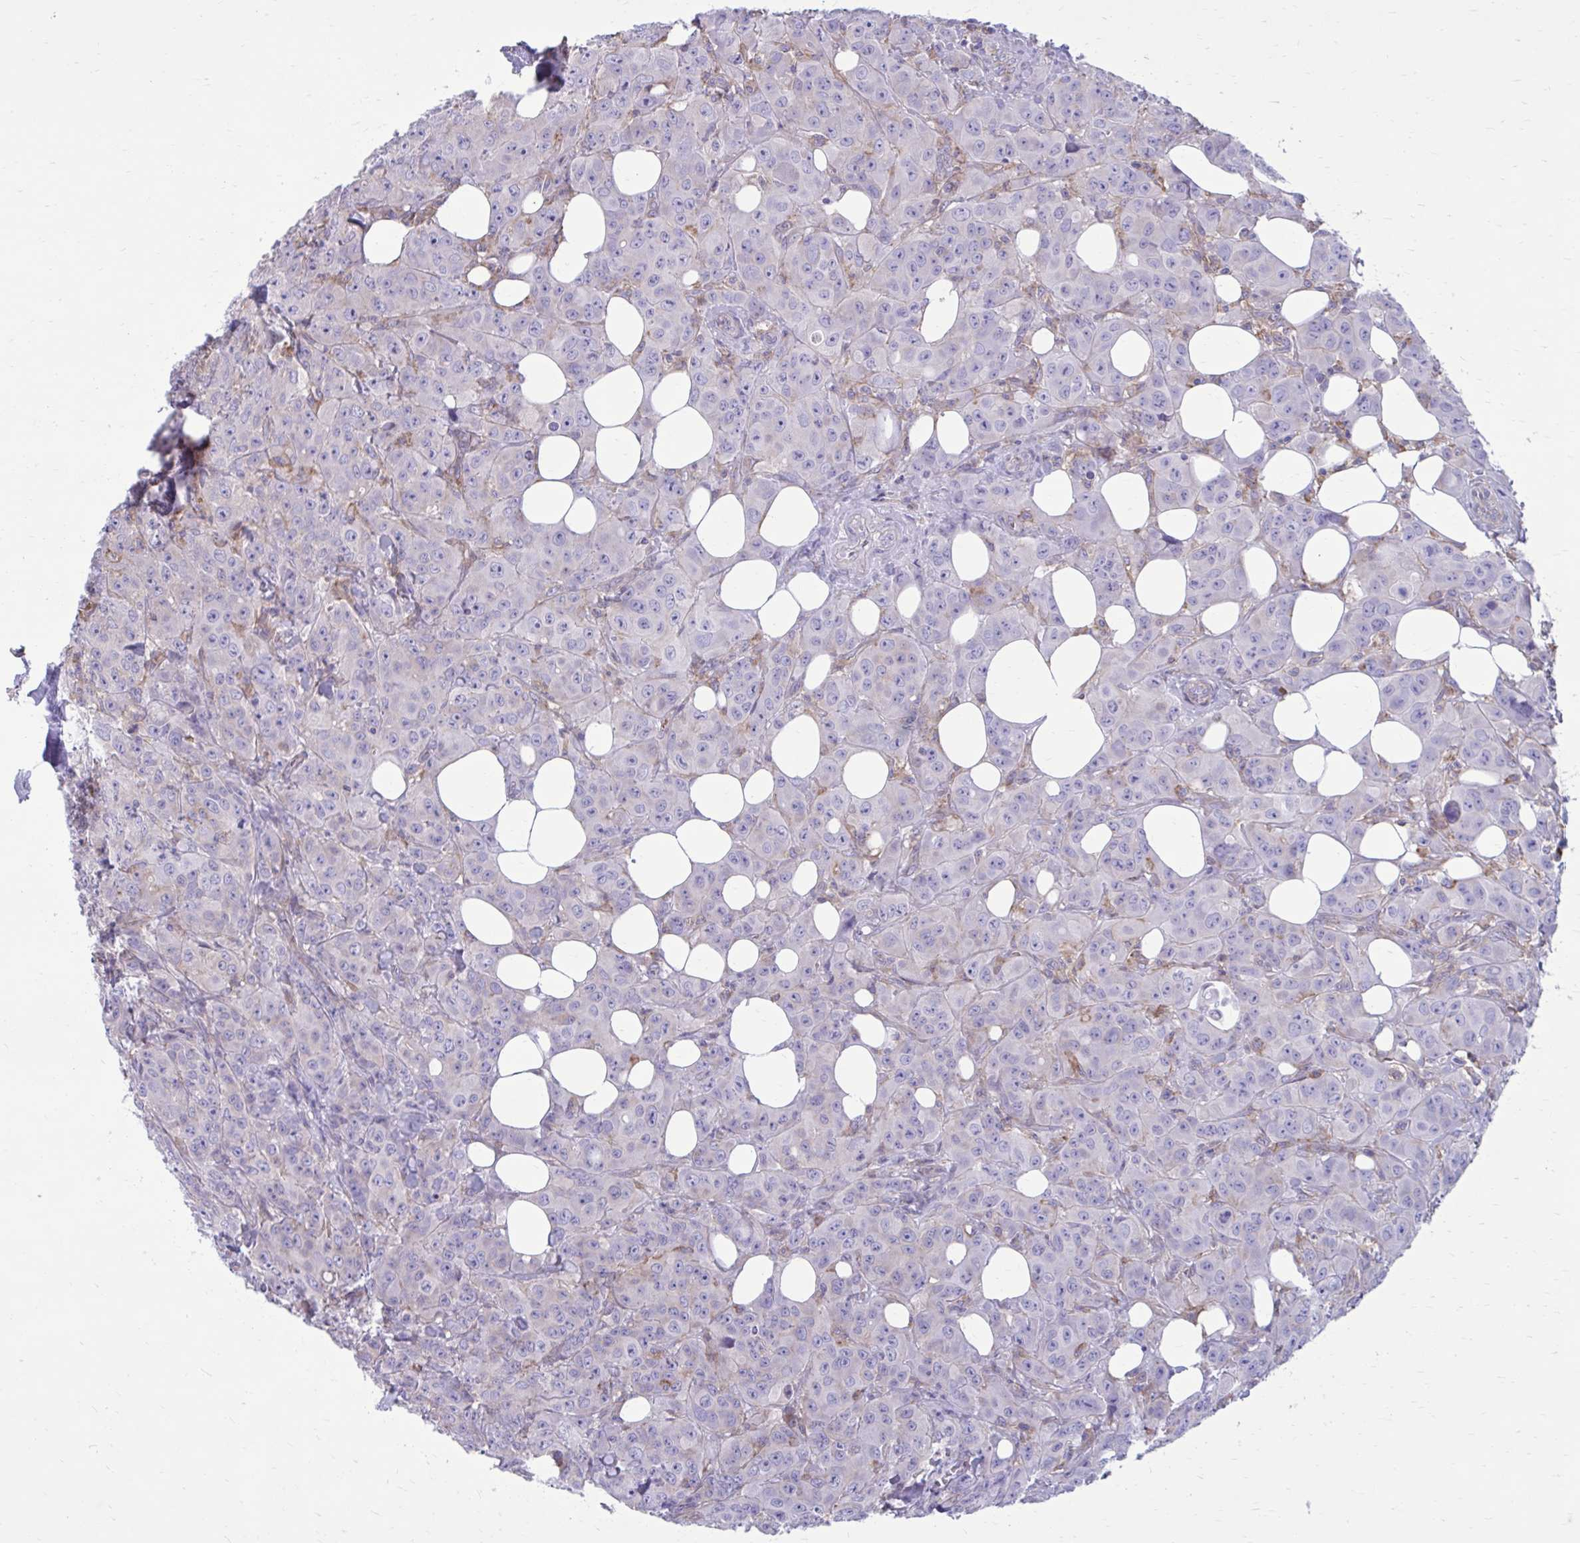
{"staining": {"intensity": "negative", "quantity": "none", "location": "none"}, "tissue": "breast cancer", "cell_type": "Tumor cells", "image_type": "cancer", "snomed": [{"axis": "morphology", "description": "Normal tissue, NOS"}, {"axis": "morphology", "description": "Duct carcinoma"}, {"axis": "topography", "description": "Breast"}], "caption": "DAB immunohistochemical staining of human breast cancer shows no significant staining in tumor cells.", "gene": "CLTA", "patient": {"sex": "female", "age": 43}}